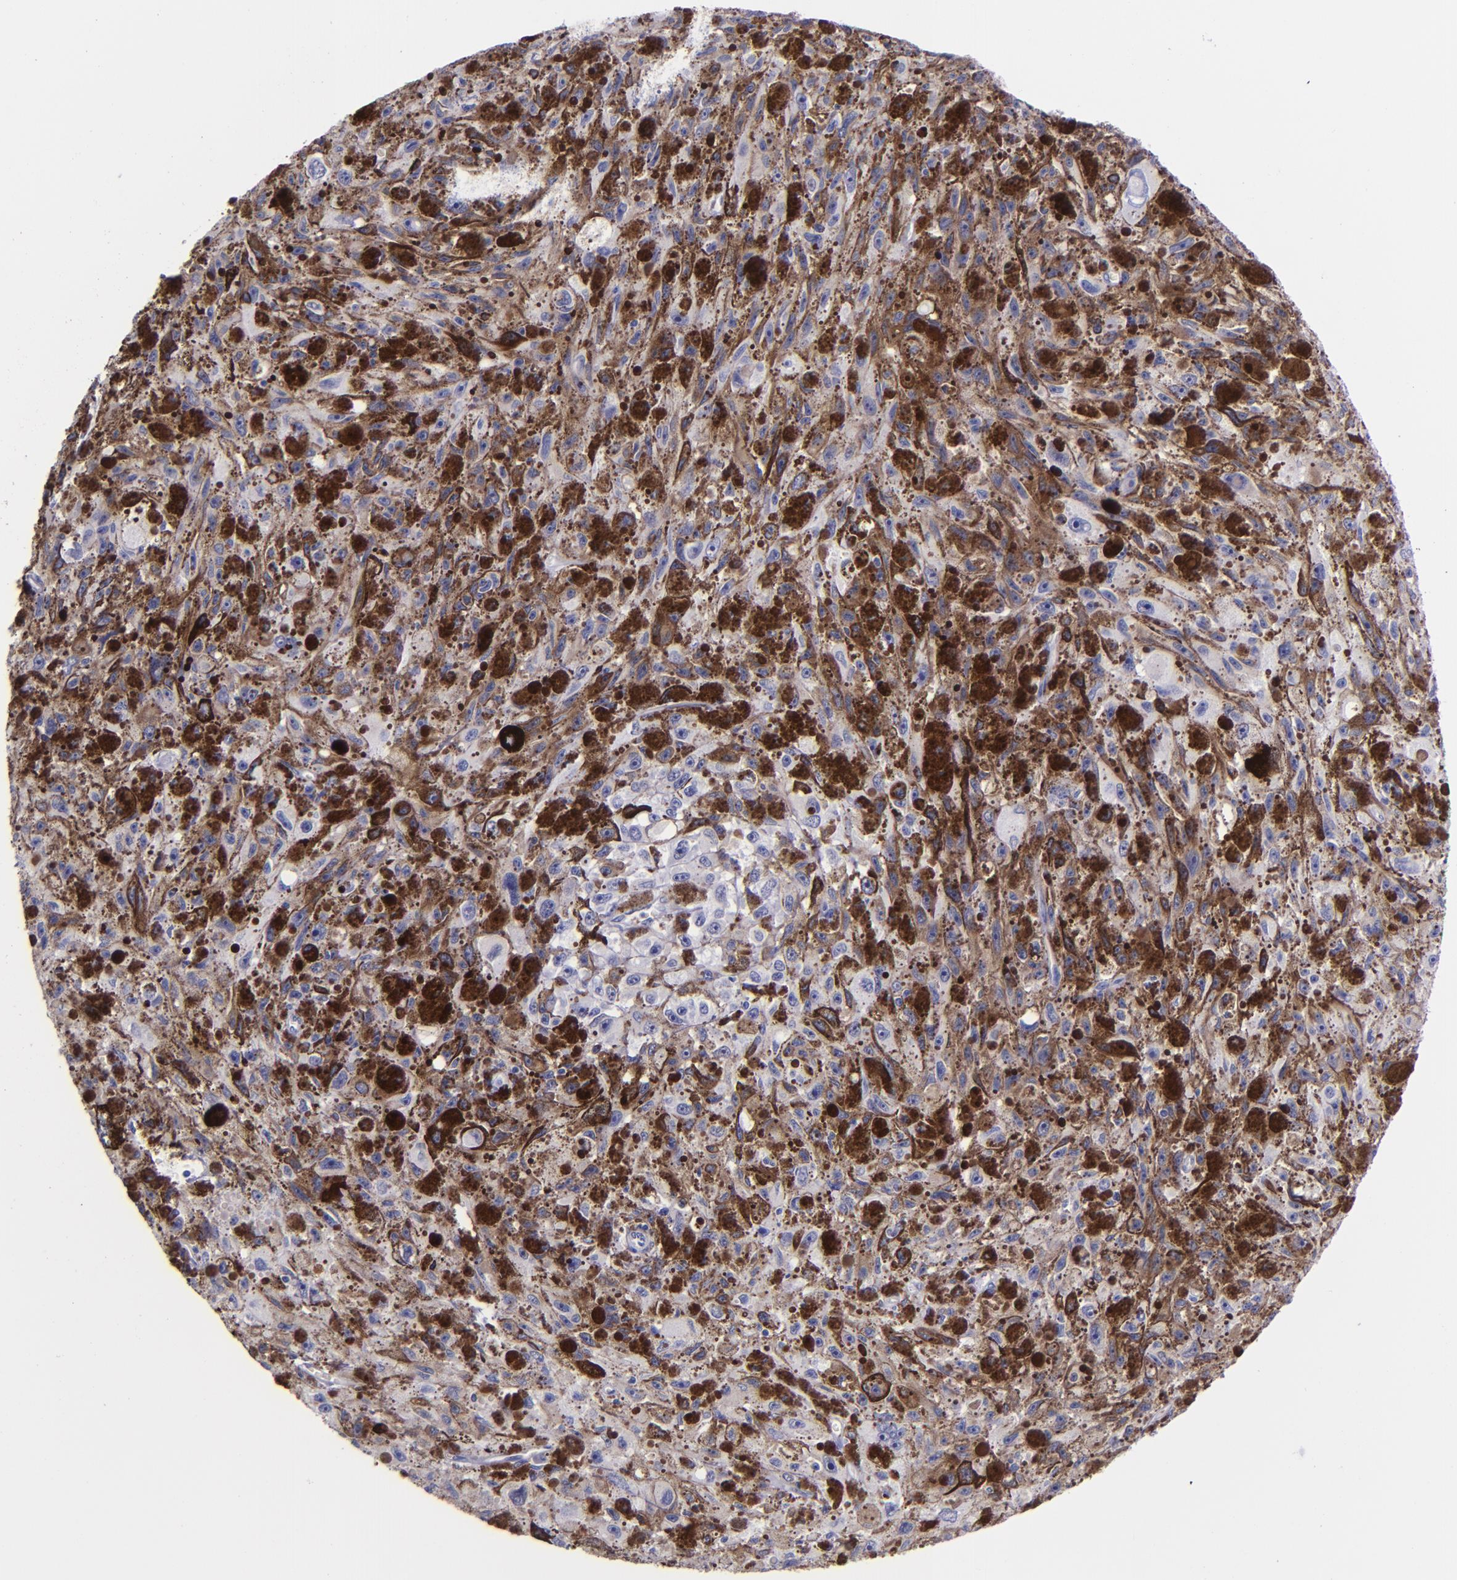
{"staining": {"intensity": "negative", "quantity": "none", "location": "none"}, "tissue": "melanoma", "cell_type": "Tumor cells", "image_type": "cancer", "snomed": [{"axis": "morphology", "description": "Malignant melanoma, NOS"}, {"axis": "topography", "description": "Skin"}], "caption": "A photomicrograph of melanoma stained for a protein exhibits no brown staining in tumor cells. Brightfield microscopy of immunohistochemistry stained with DAB (brown) and hematoxylin (blue), captured at high magnification.", "gene": "F13A1", "patient": {"sex": "female", "age": 104}}